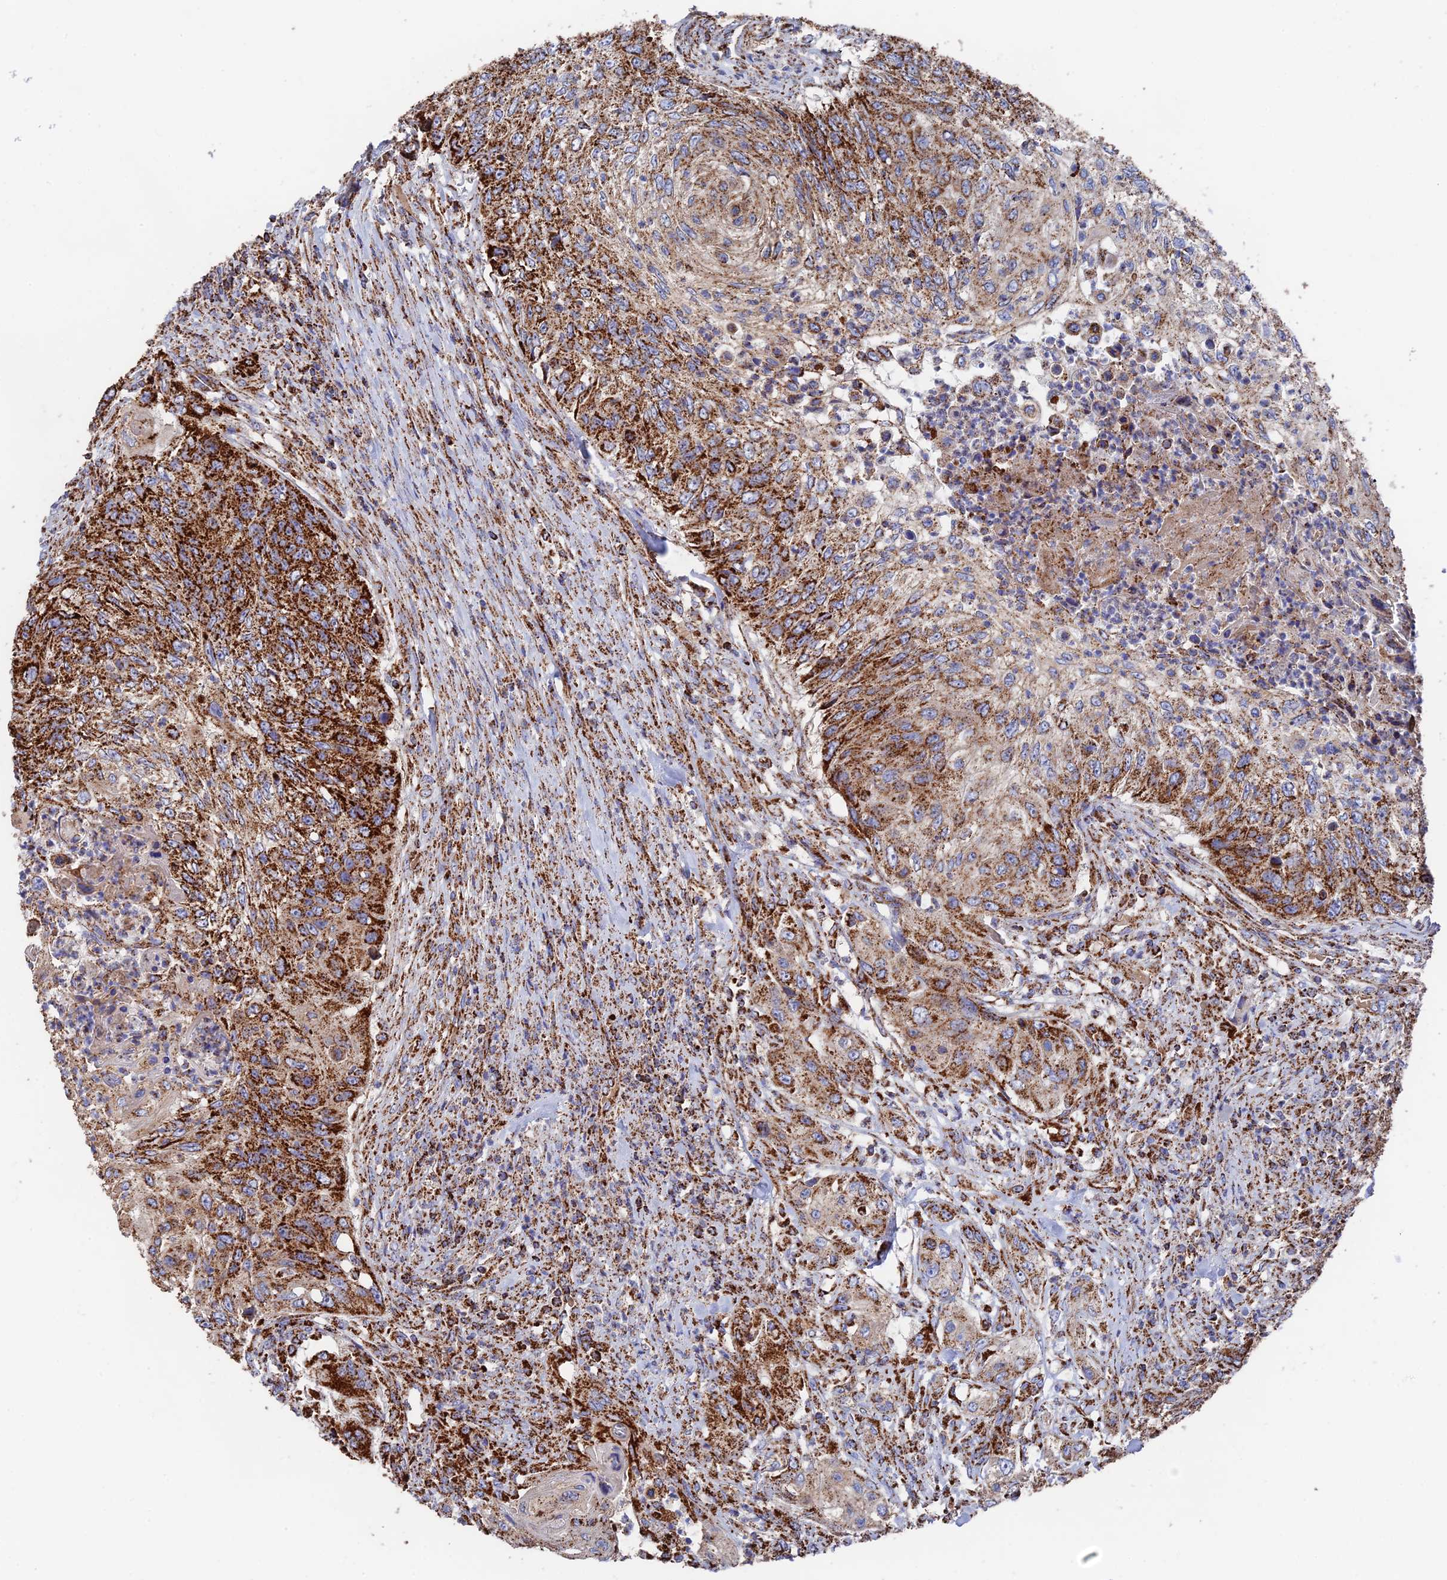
{"staining": {"intensity": "strong", "quantity": ">75%", "location": "cytoplasmic/membranous"}, "tissue": "urothelial cancer", "cell_type": "Tumor cells", "image_type": "cancer", "snomed": [{"axis": "morphology", "description": "Urothelial carcinoma, High grade"}, {"axis": "topography", "description": "Urinary bladder"}], "caption": "Urothelial carcinoma (high-grade) stained for a protein displays strong cytoplasmic/membranous positivity in tumor cells.", "gene": "HAUS8", "patient": {"sex": "female", "age": 60}}